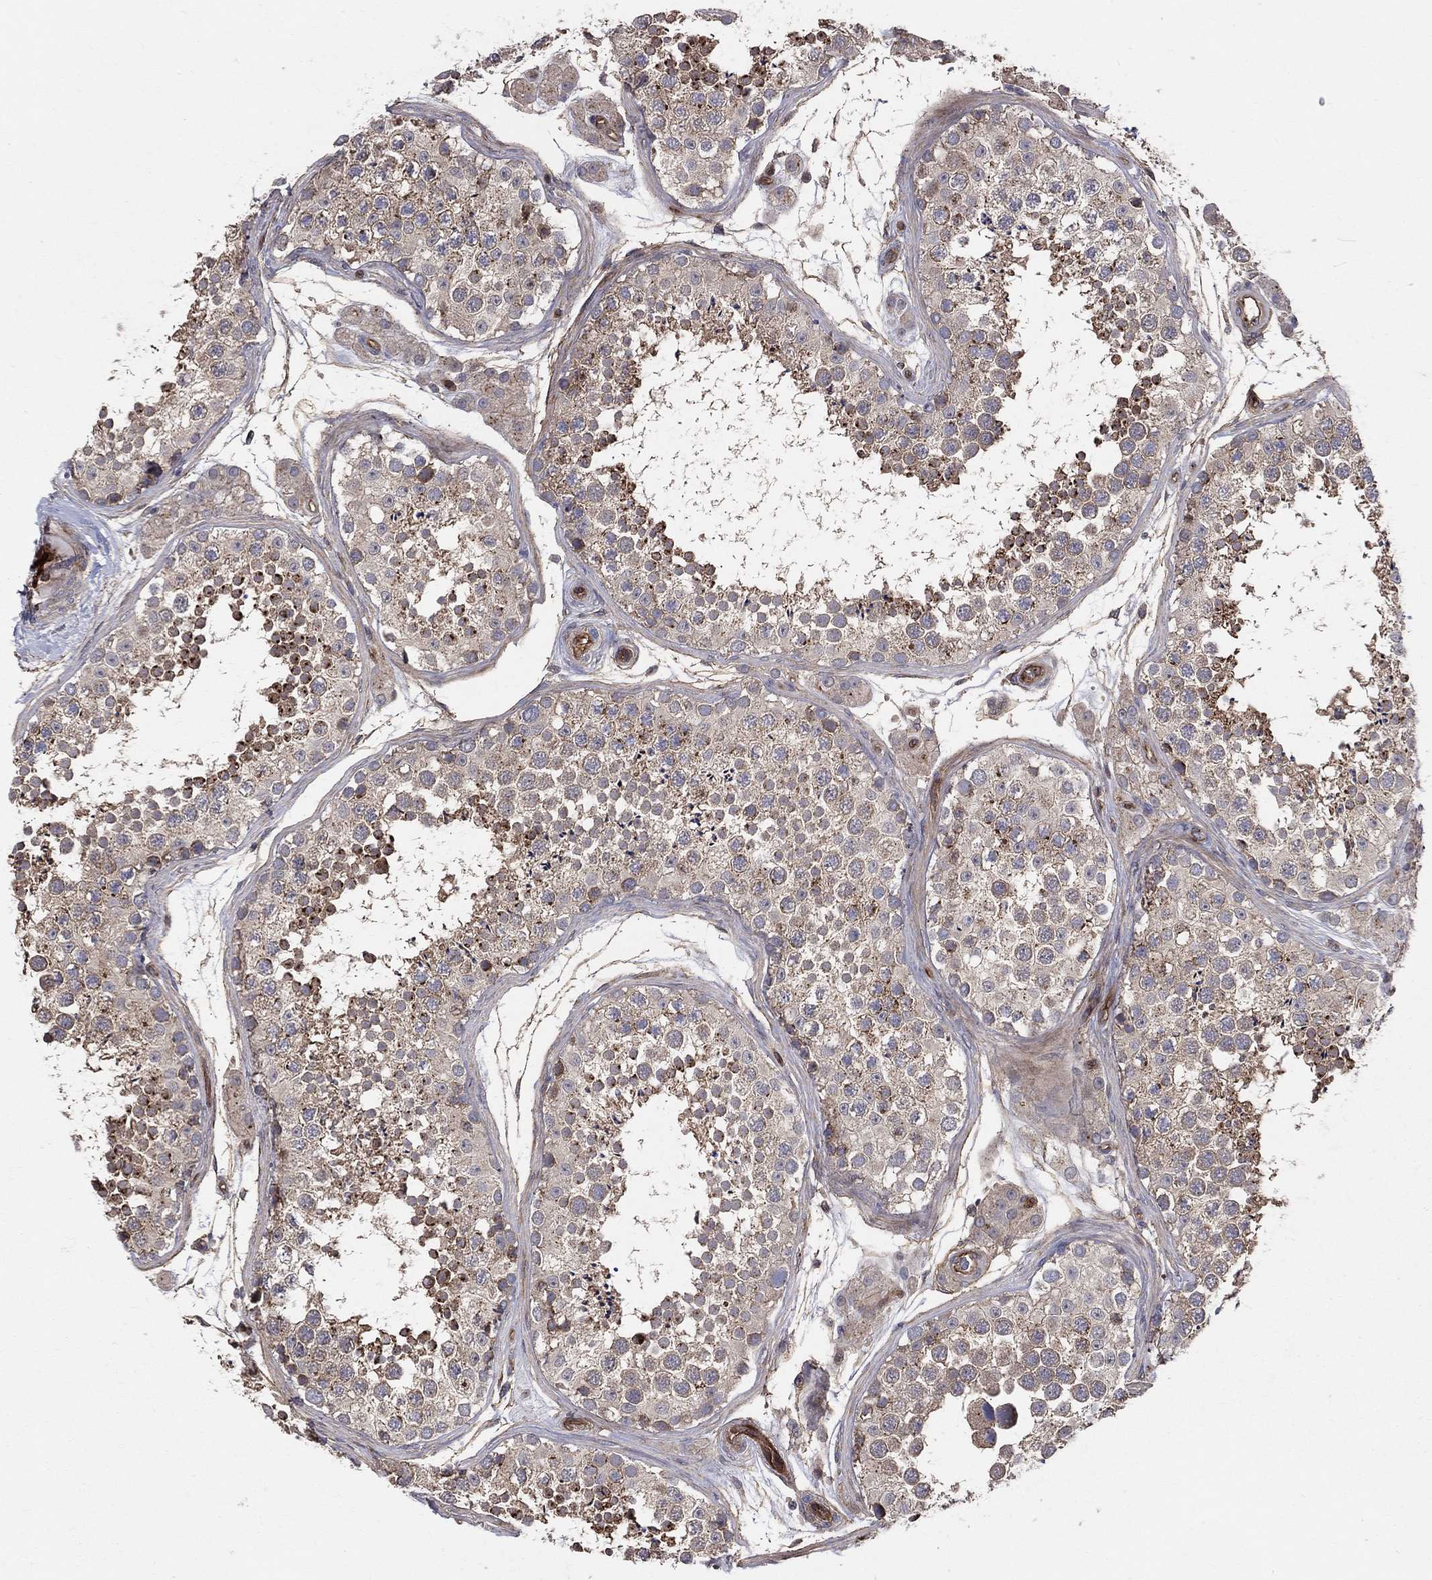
{"staining": {"intensity": "moderate", "quantity": "25%-75%", "location": "cytoplasmic/membranous"}, "tissue": "testis", "cell_type": "Cells in seminiferous ducts", "image_type": "normal", "snomed": [{"axis": "morphology", "description": "Normal tissue, NOS"}, {"axis": "topography", "description": "Testis"}], "caption": "DAB (3,3'-diaminobenzidine) immunohistochemical staining of normal human testis displays moderate cytoplasmic/membranous protein expression in about 25%-75% of cells in seminiferous ducts.", "gene": "ENTPD1", "patient": {"sex": "male", "age": 41}}